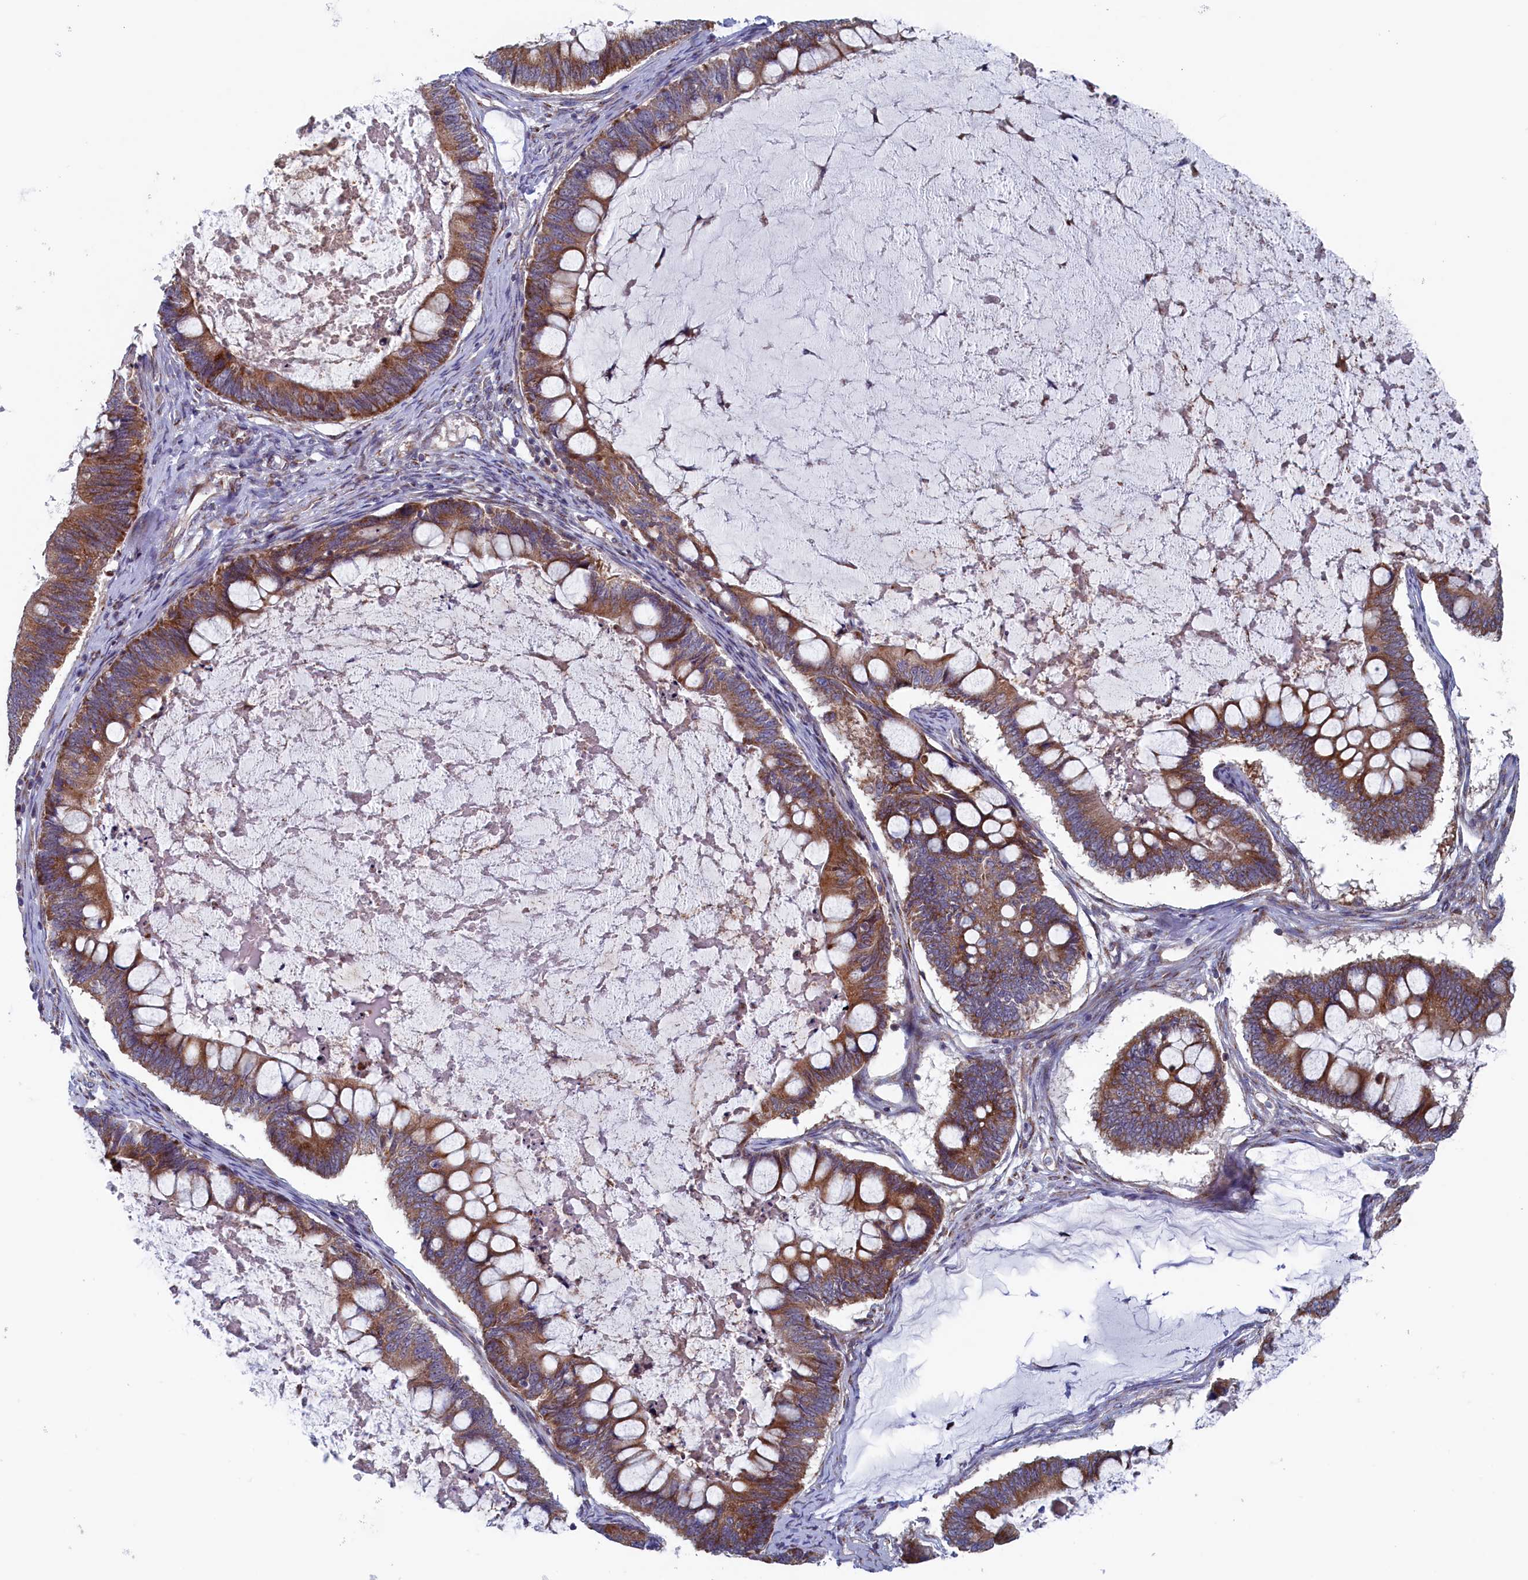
{"staining": {"intensity": "moderate", "quantity": ">75%", "location": "cytoplasmic/membranous"}, "tissue": "ovarian cancer", "cell_type": "Tumor cells", "image_type": "cancer", "snomed": [{"axis": "morphology", "description": "Cystadenocarcinoma, mucinous, NOS"}, {"axis": "topography", "description": "Ovary"}], "caption": "Mucinous cystadenocarcinoma (ovarian) stained with a protein marker reveals moderate staining in tumor cells.", "gene": "MTFMT", "patient": {"sex": "female", "age": 61}}